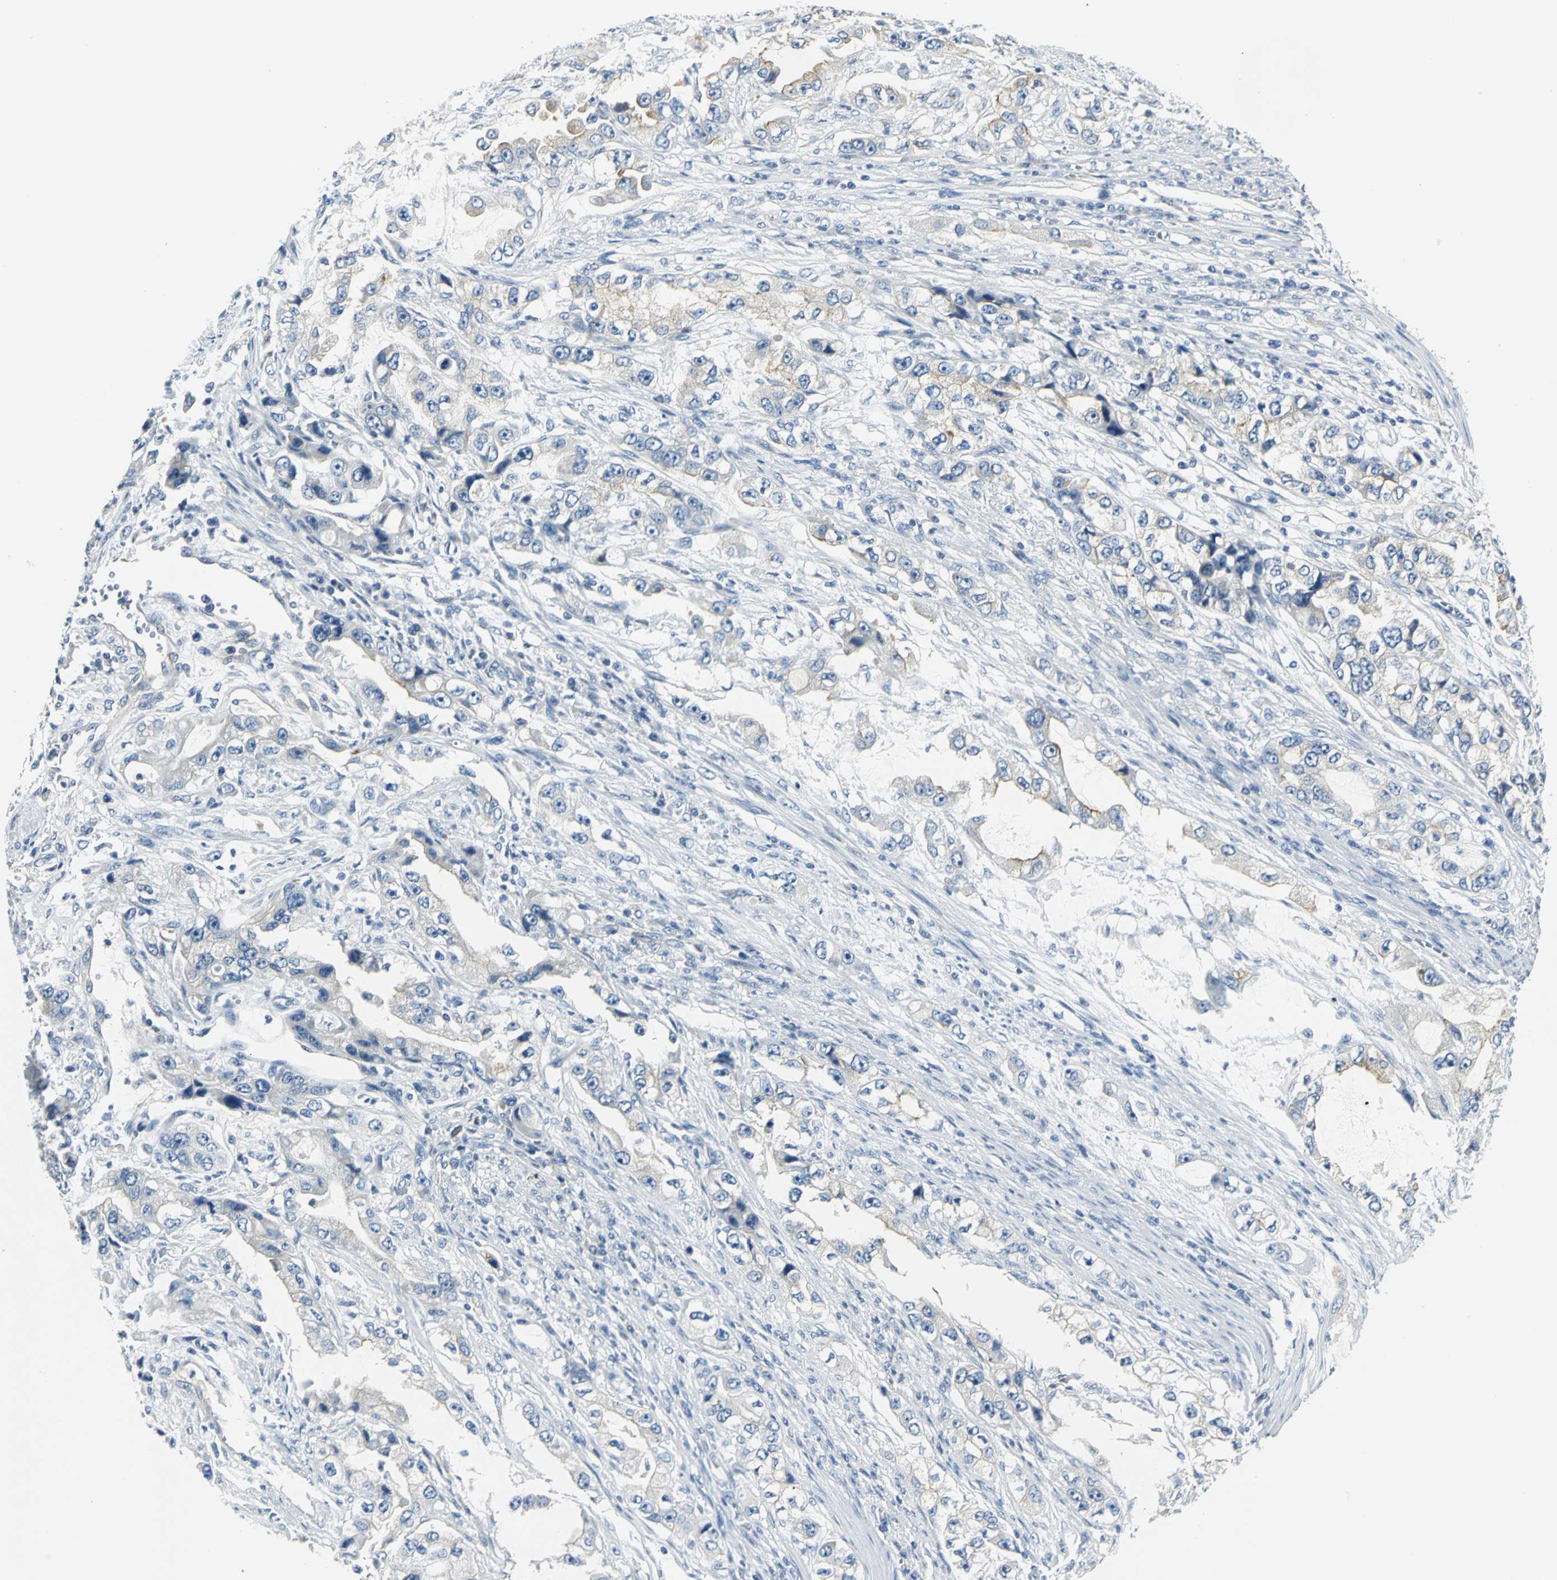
{"staining": {"intensity": "negative", "quantity": "none", "location": "none"}, "tissue": "stomach cancer", "cell_type": "Tumor cells", "image_type": "cancer", "snomed": [{"axis": "morphology", "description": "Adenocarcinoma, NOS"}, {"axis": "topography", "description": "Stomach, lower"}], "caption": "Tumor cells show no significant protein expression in stomach cancer.", "gene": "RIPOR1", "patient": {"sex": "female", "age": 93}}